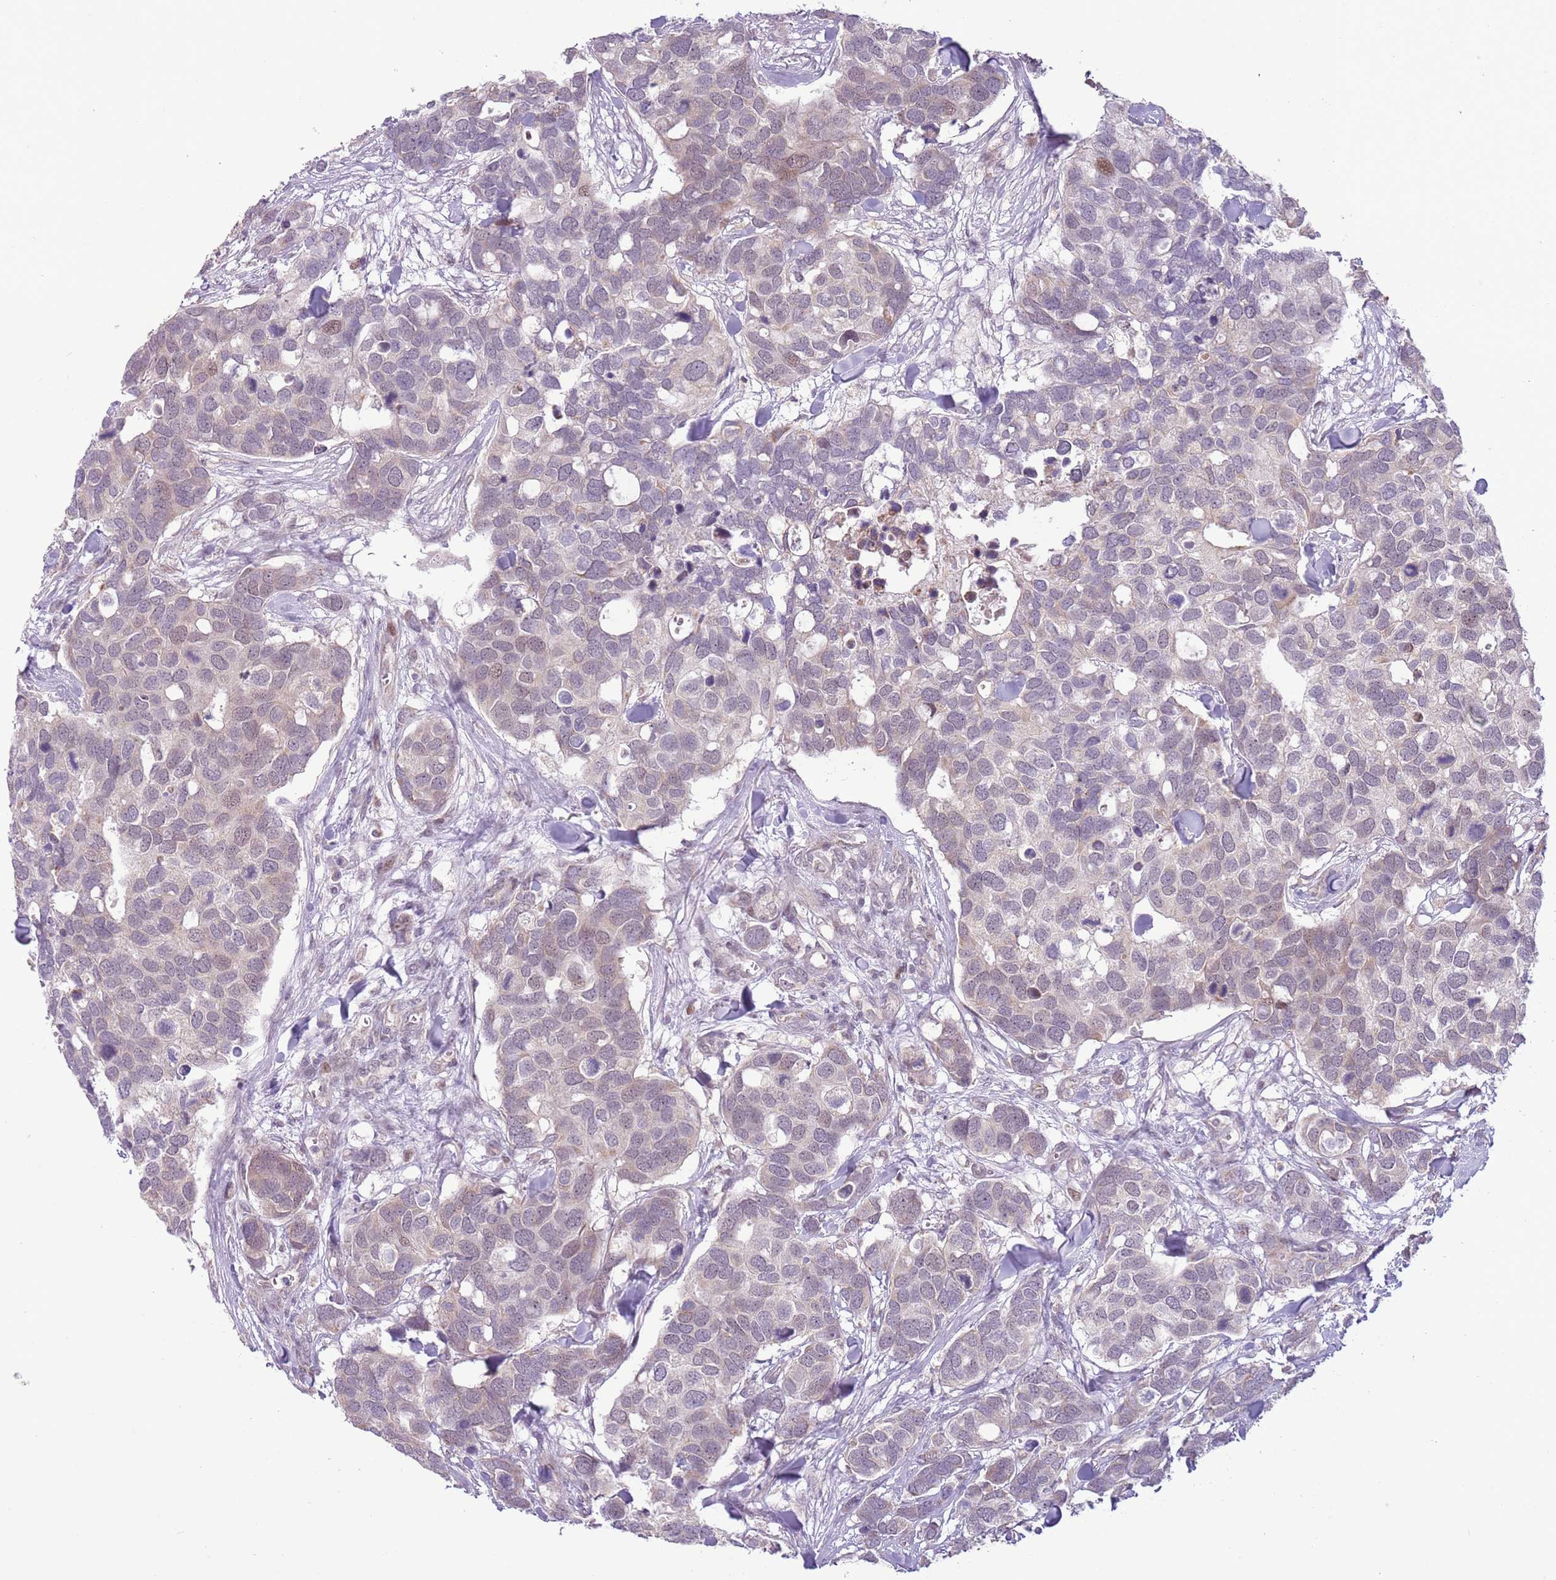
{"staining": {"intensity": "moderate", "quantity": "<25%", "location": "nuclear"}, "tissue": "breast cancer", "cell_type": "Tumor cells", "image_type": "cancer", "snomed": [{"axis": "morphology", "description": "Duct carcinoma"}, {"axis": "topography", "description": "Breast"}], "caption": "High-power microscopy captured an IHC micrograph of breast cancer (invasive ductal carcinoma), revealing moderate nuclear positivity in about <25% of tumor cells.", "gene": "MLLT11", "patient": {"sex": "female", "age": 83}}